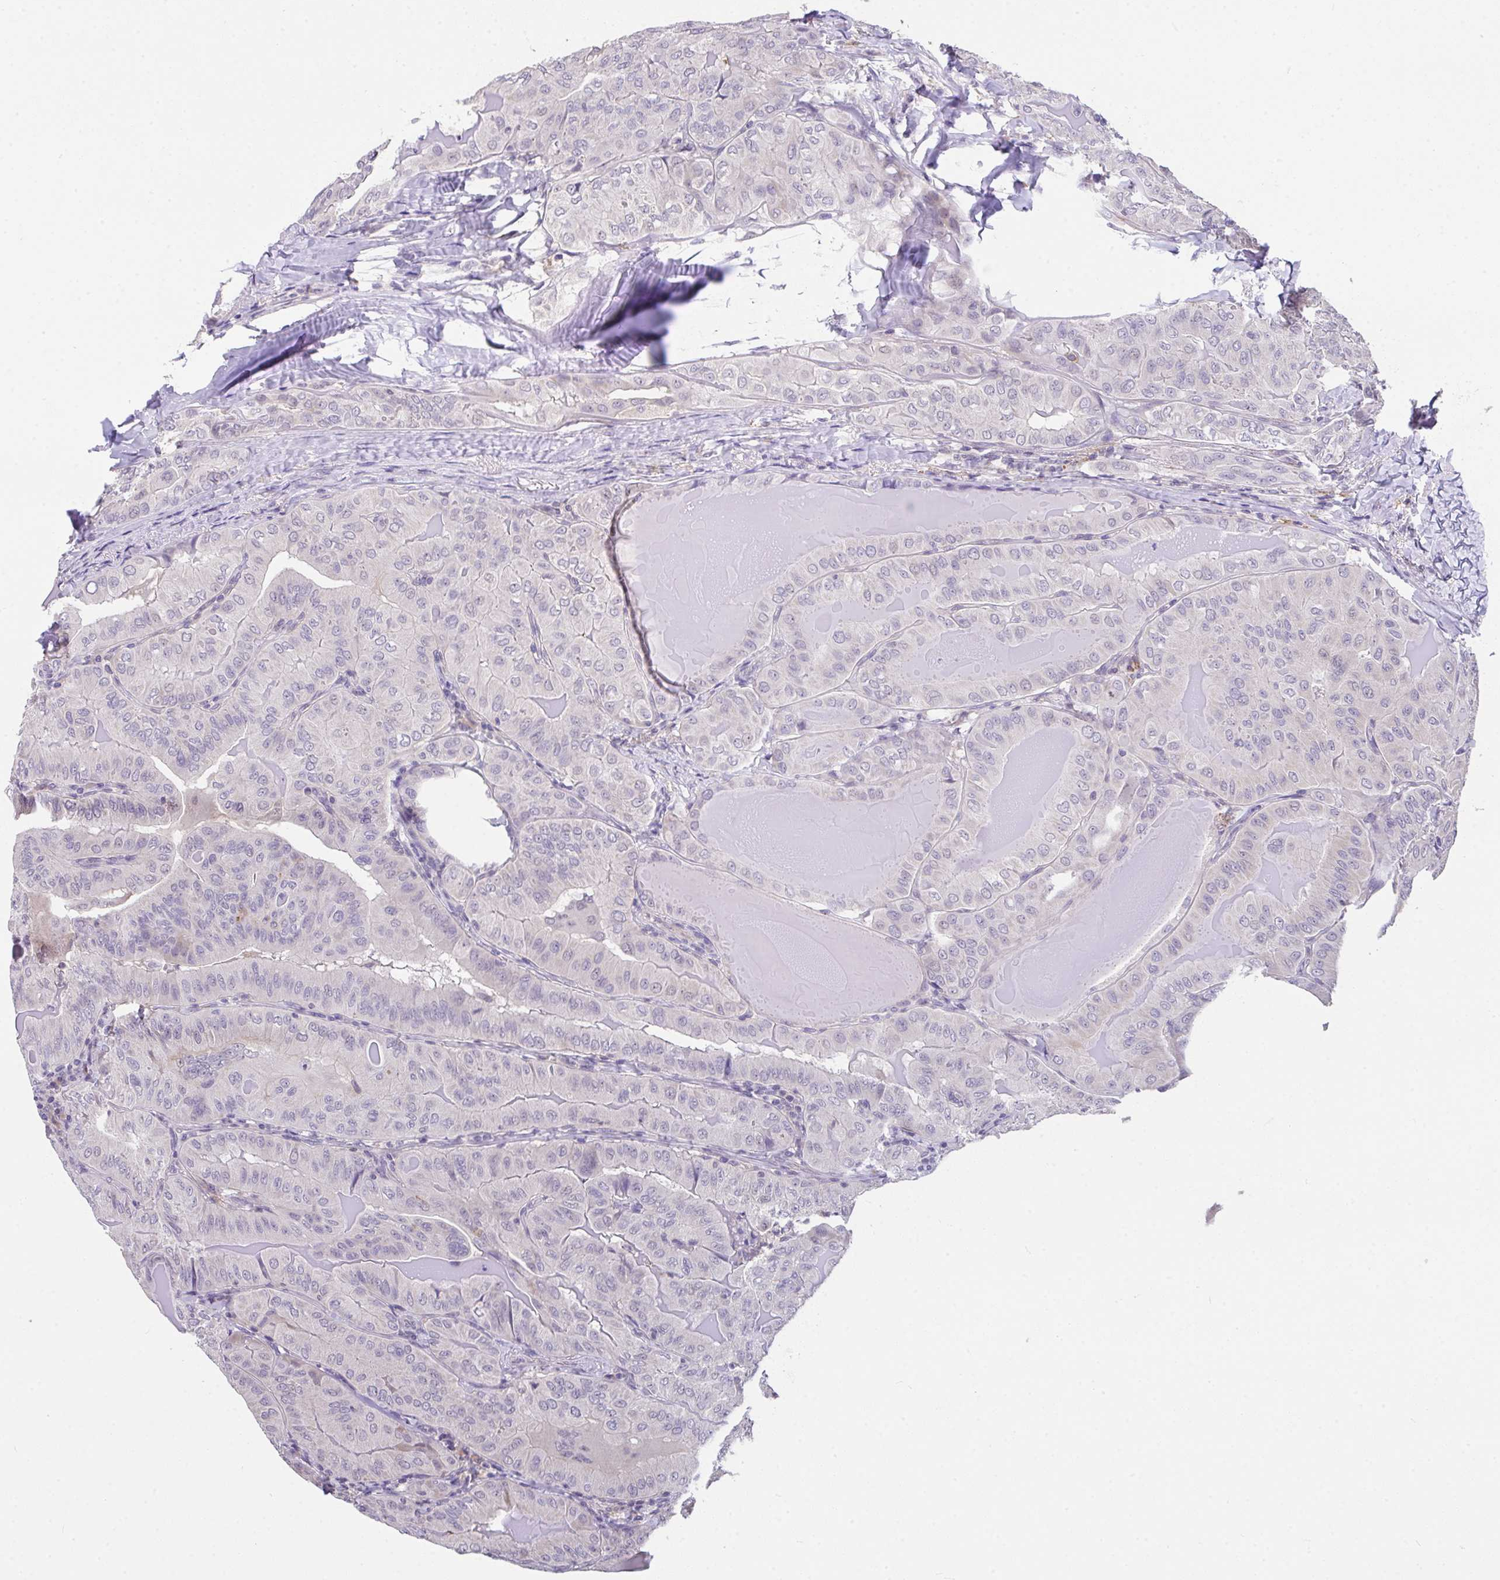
{"staining": {"intensity": "negative", "quantity": "none", "location": "none"}, "tissue": "thyroid cancer", "cell_type": "Tumor cells", "image_type": "cancer", "snomed": [{"axis": "morphology", "description": "Papillary adenocarcinoma, NOS"}, {"axis": "topography", "description": "Thyroid gland"}], "caption": "The image demonstrates no significant positivity in tumor cells of thyroid papillary adenocarcinoma.", "gene": "GLTPD2", "patient": {"sex": "female", "age": 68}}